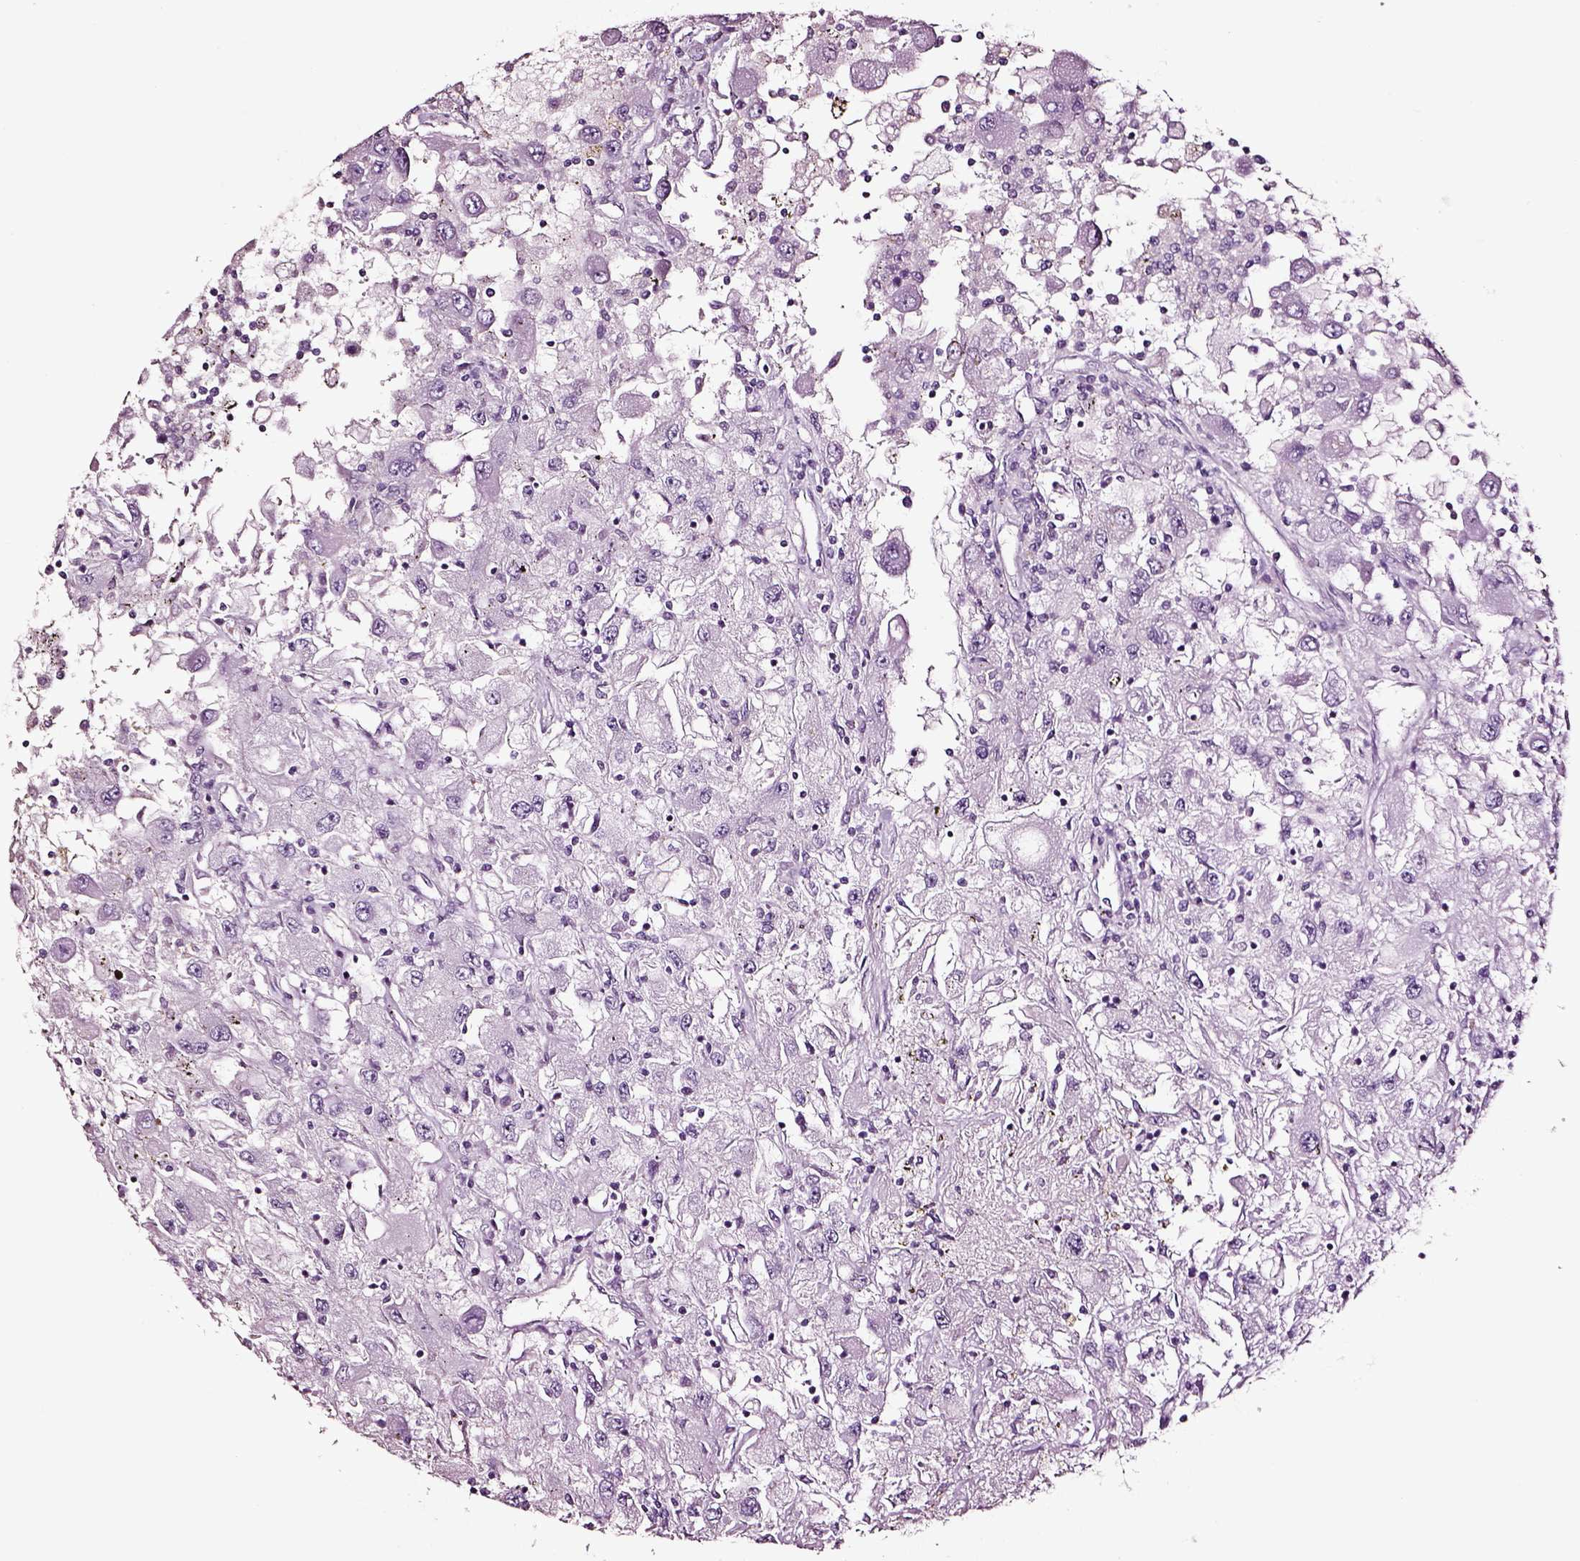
{"staining": {"intensity": "negative", "quantity": "none", "location": "none"}, "tissue": "renal cancer", "cell_type": "Tumor cells", "image_type": "cancer", "snomed": [{"axis": "morphology", "description": "Adenocarcinoma, NOS"}, {"axis": "topography", "description": "Kidney"}], "caption": "Tumor cells are negative for brown protein staining in renal cancer.", "gene": "SOX10", "patient": {"sex": "female", "age": 67}}